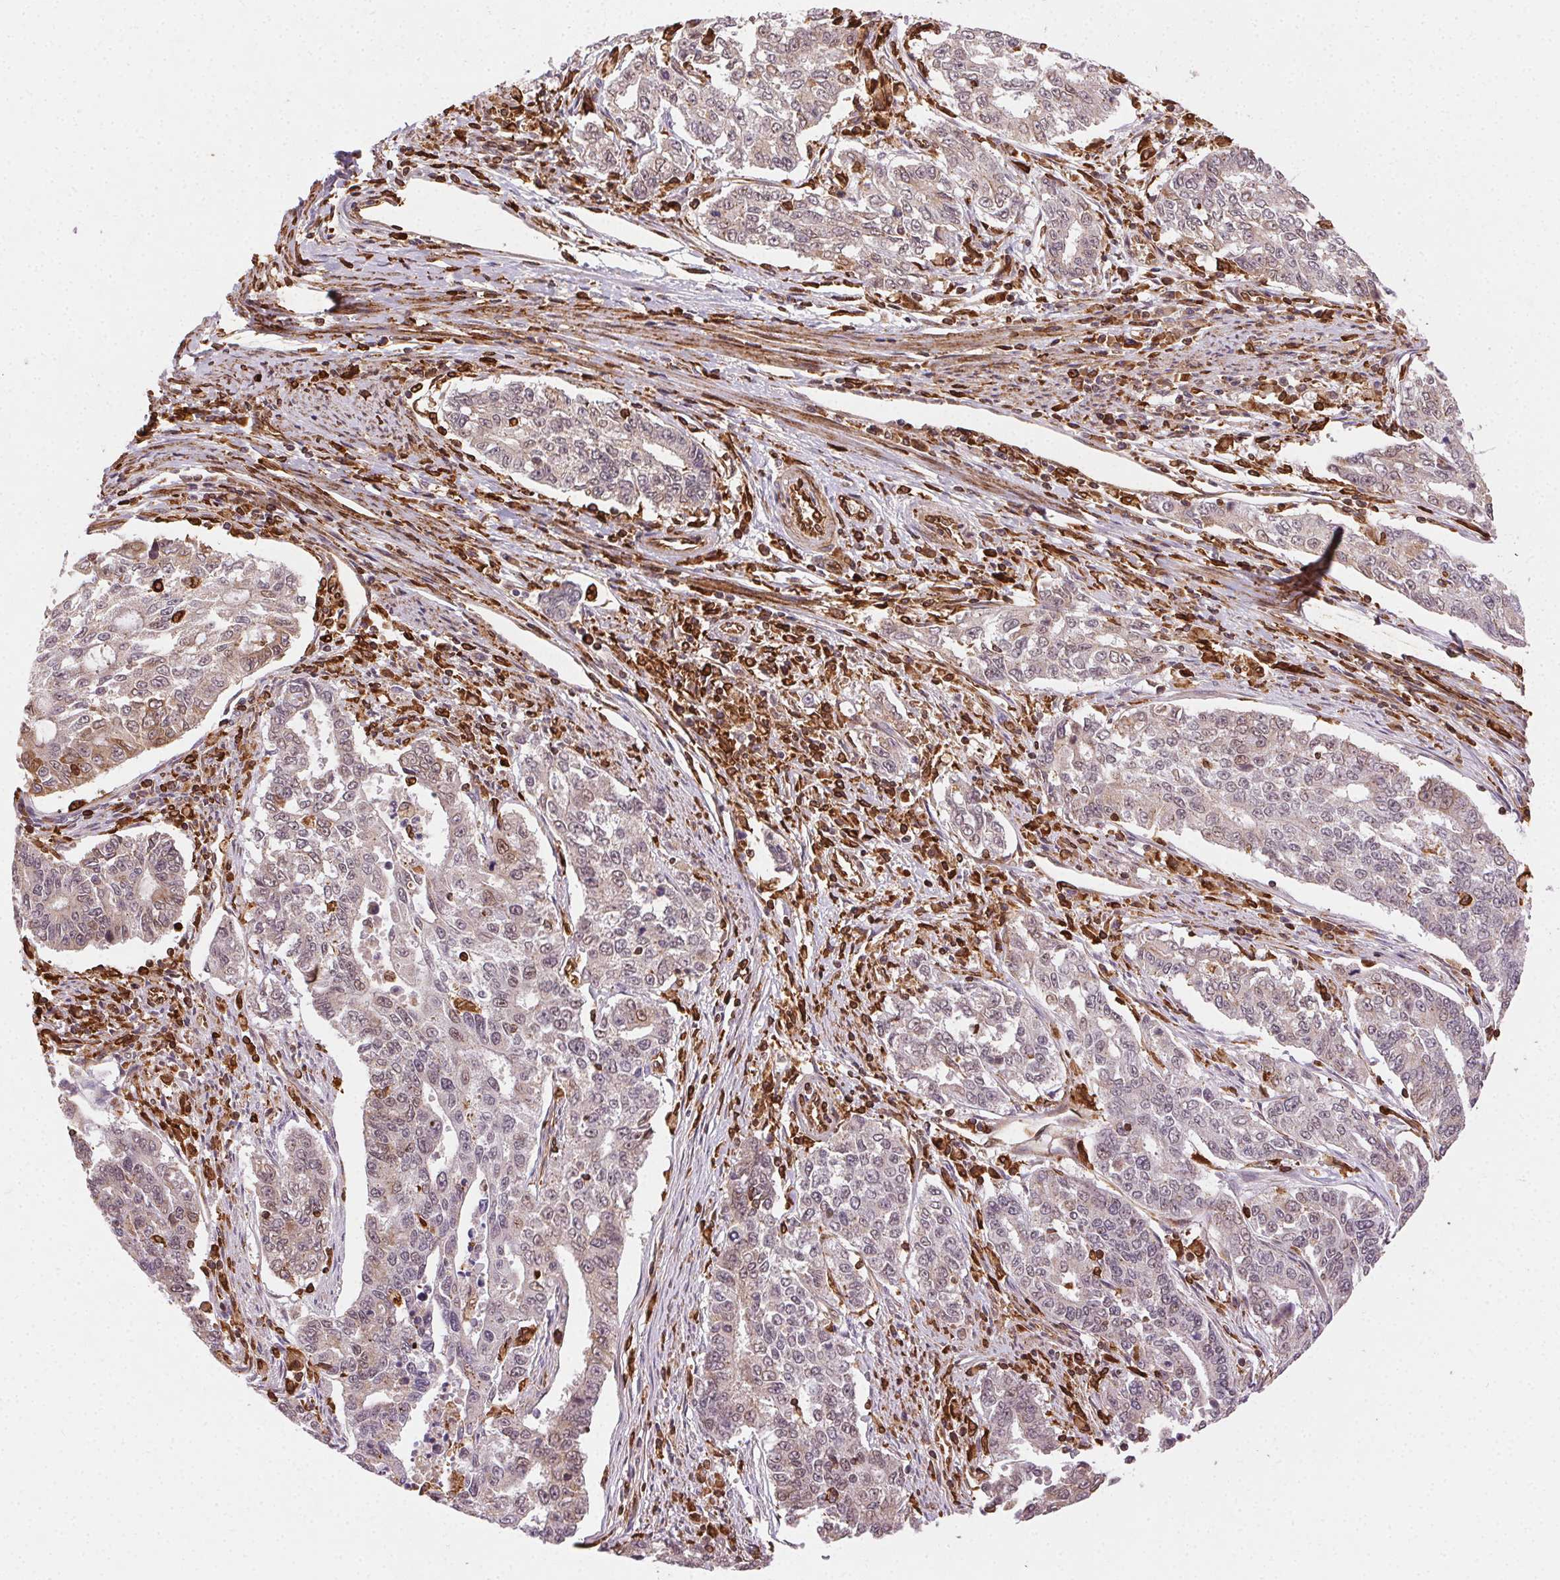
{"staining": {"intensity": "weak", "quantity": "25%-75%", "location": "cytoplasmic/membranous"}, "tissue": "endometrial cancer", "cell_type": "Tumor cells", "image_type": "cancer", "snomed": [{"axis": "morphology", "description": "Adenocarcinoma, NOS"}, {"axis": "topography", "description": "Uterus"}], "caption": "There is low levels of weak cytoplasmic/membranous expression in tumor cells of adenocarcinoma (endometrial), as demonstrated by immunohistochemical staining (brown color).", "gene": "RNASET2", "patient": {"sex": "female", "age": 59}}